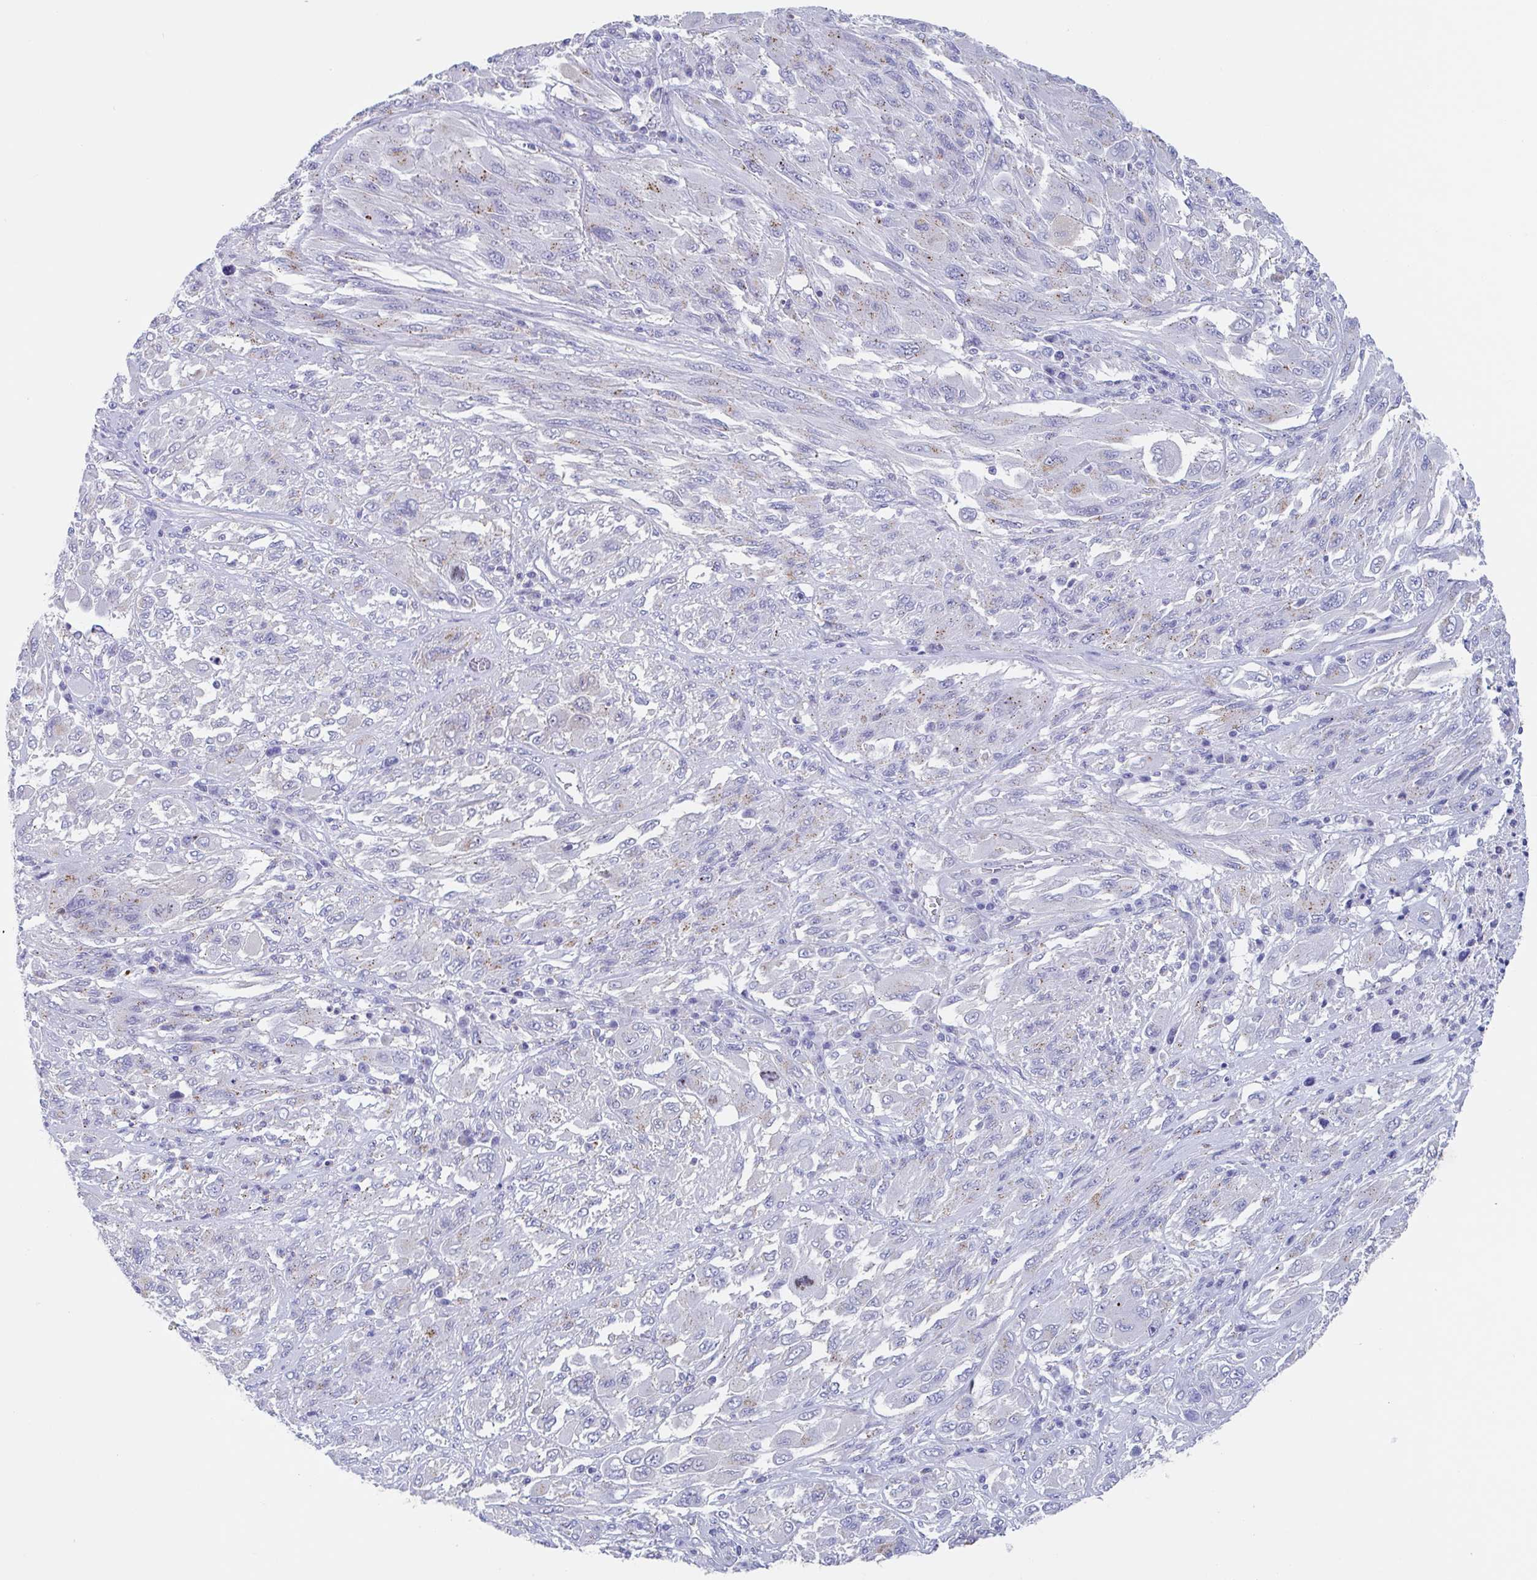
{"staining": {"intensity": "negative", "quantity": "none", "location": "none"}, "tissue": "melanoma", "cell_type": "Tumor cells", "image_type": "cancer", "snomed": [{"axis": "morphology", "description": "Malignant melanoma, NOS"}, {"axis": "topography", "description": "Skin"}], "caption": "Tumor cells are negative for brown protein staining in melanoma.", "gene": "CHMP5", "patient": {"sex": "female", "age": 91}}